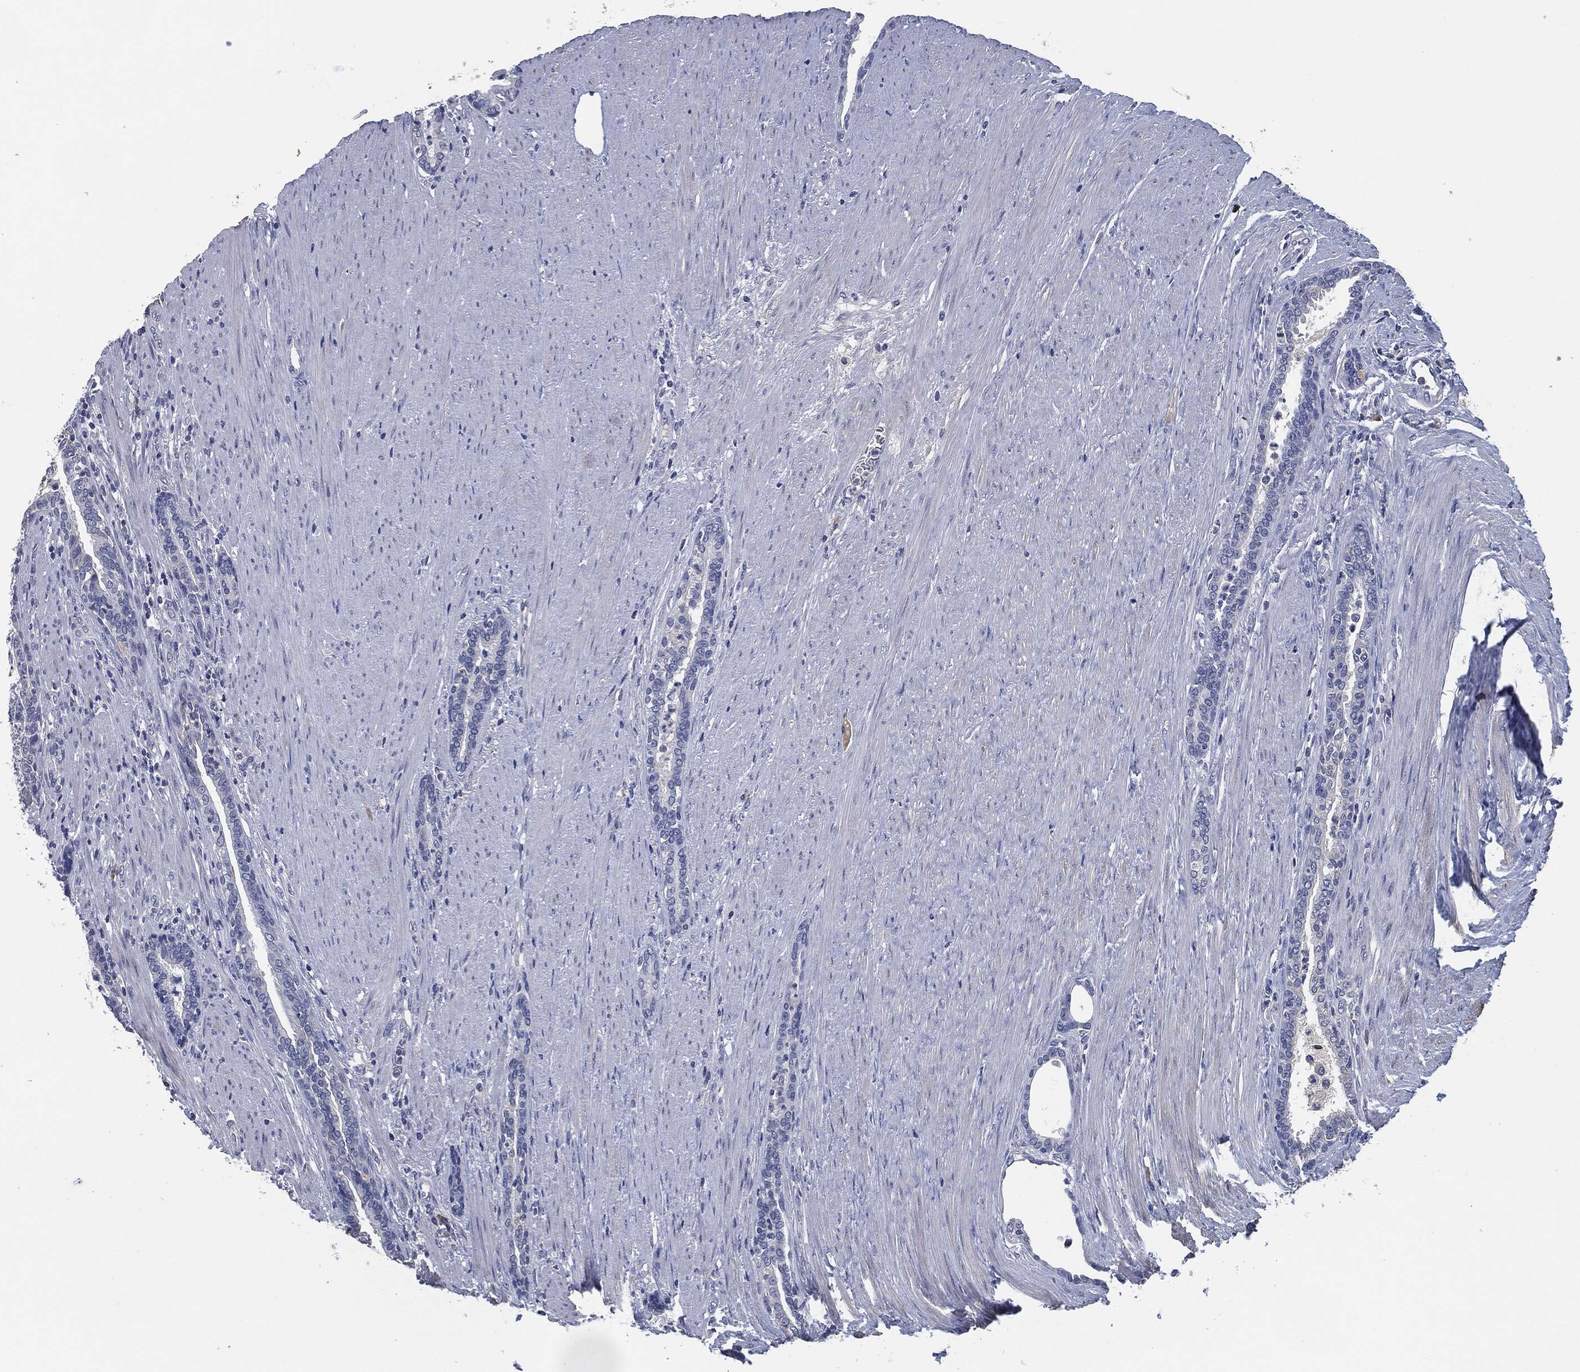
{"staining": {"intensity": "negative", "quantity": "none", "location": "none"}, "tissue": "prostate cancer", "cell_type": "Tumor cells", "image_type": "cancer", "snomed": [{"axis": "morphology", "description": "Adenocarcinoma, Low grade"}, {"axis": "topography", "description": "Prostate"}], "caption": "Immunohistochemistry (IHC) of low-grade adenocarcinoma (prostate) exhibits no positivity in tumor cells. (DAB immunohistochemistry (IHC), high magnification).", "gene": "IL2RG", "patient": {"sex": "male", "age": 68}}